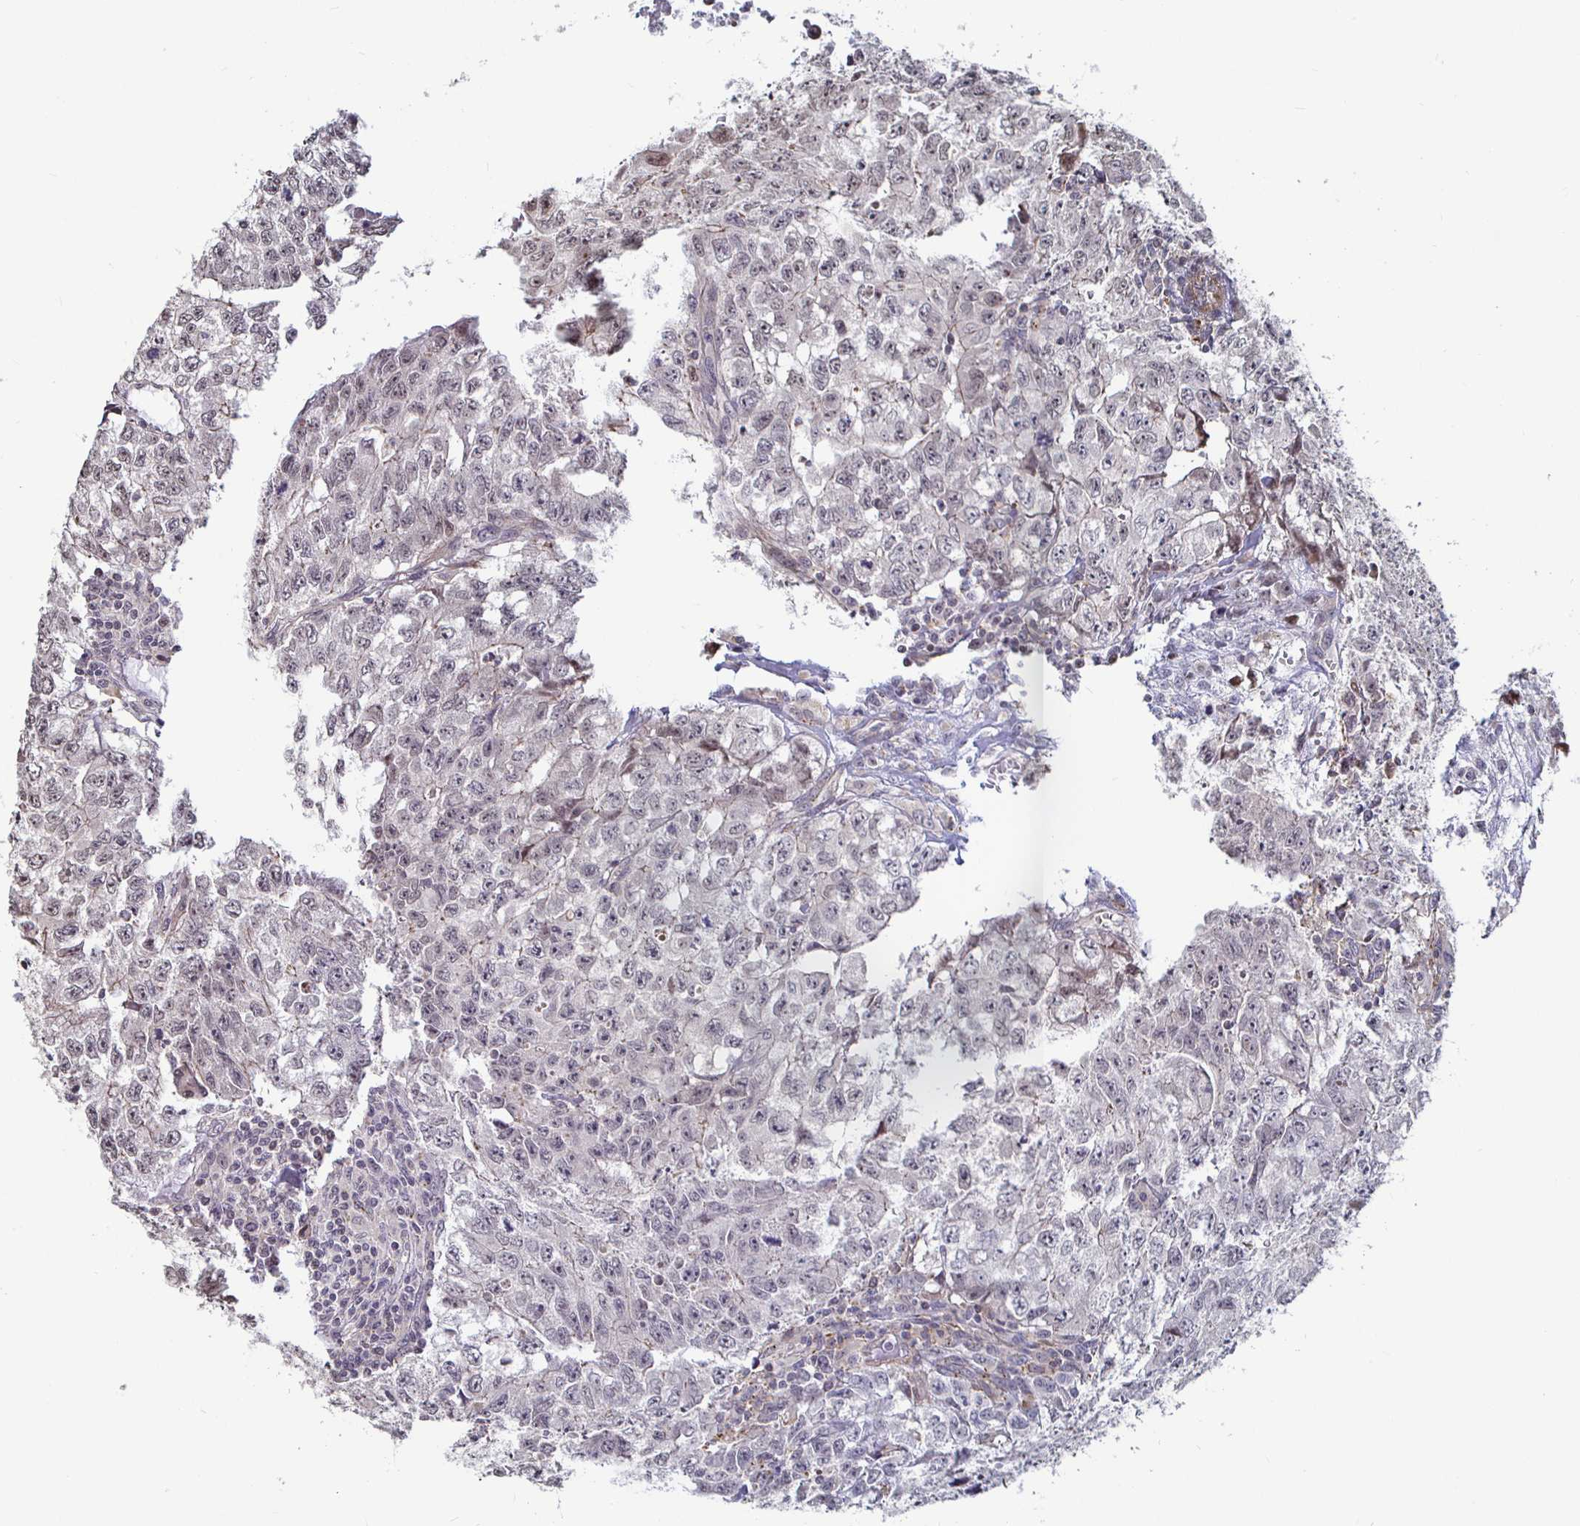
{"staining": {"intensity": "negative", "quantity": "none", "location": "none"}, "tissue": "testis cancer", "cell_type": "Tumor cells", "image_type": "cancer", "snomed": [{"axis": "morphology", "description": "Carcinoma, Embryonal, NOS"}, {"axis": "morphology", "description": "Teratoma, malignant, NOS"}, {"axis": "topography", "description": "Testis"}], "caption": "A photomicrograph of testis cancer (embryonal carcinoma) stained for a protein exhibits no brown staining in tumor cells.", "gene": "CAPN11", "patient": {"sex": "male", "age": 24}}